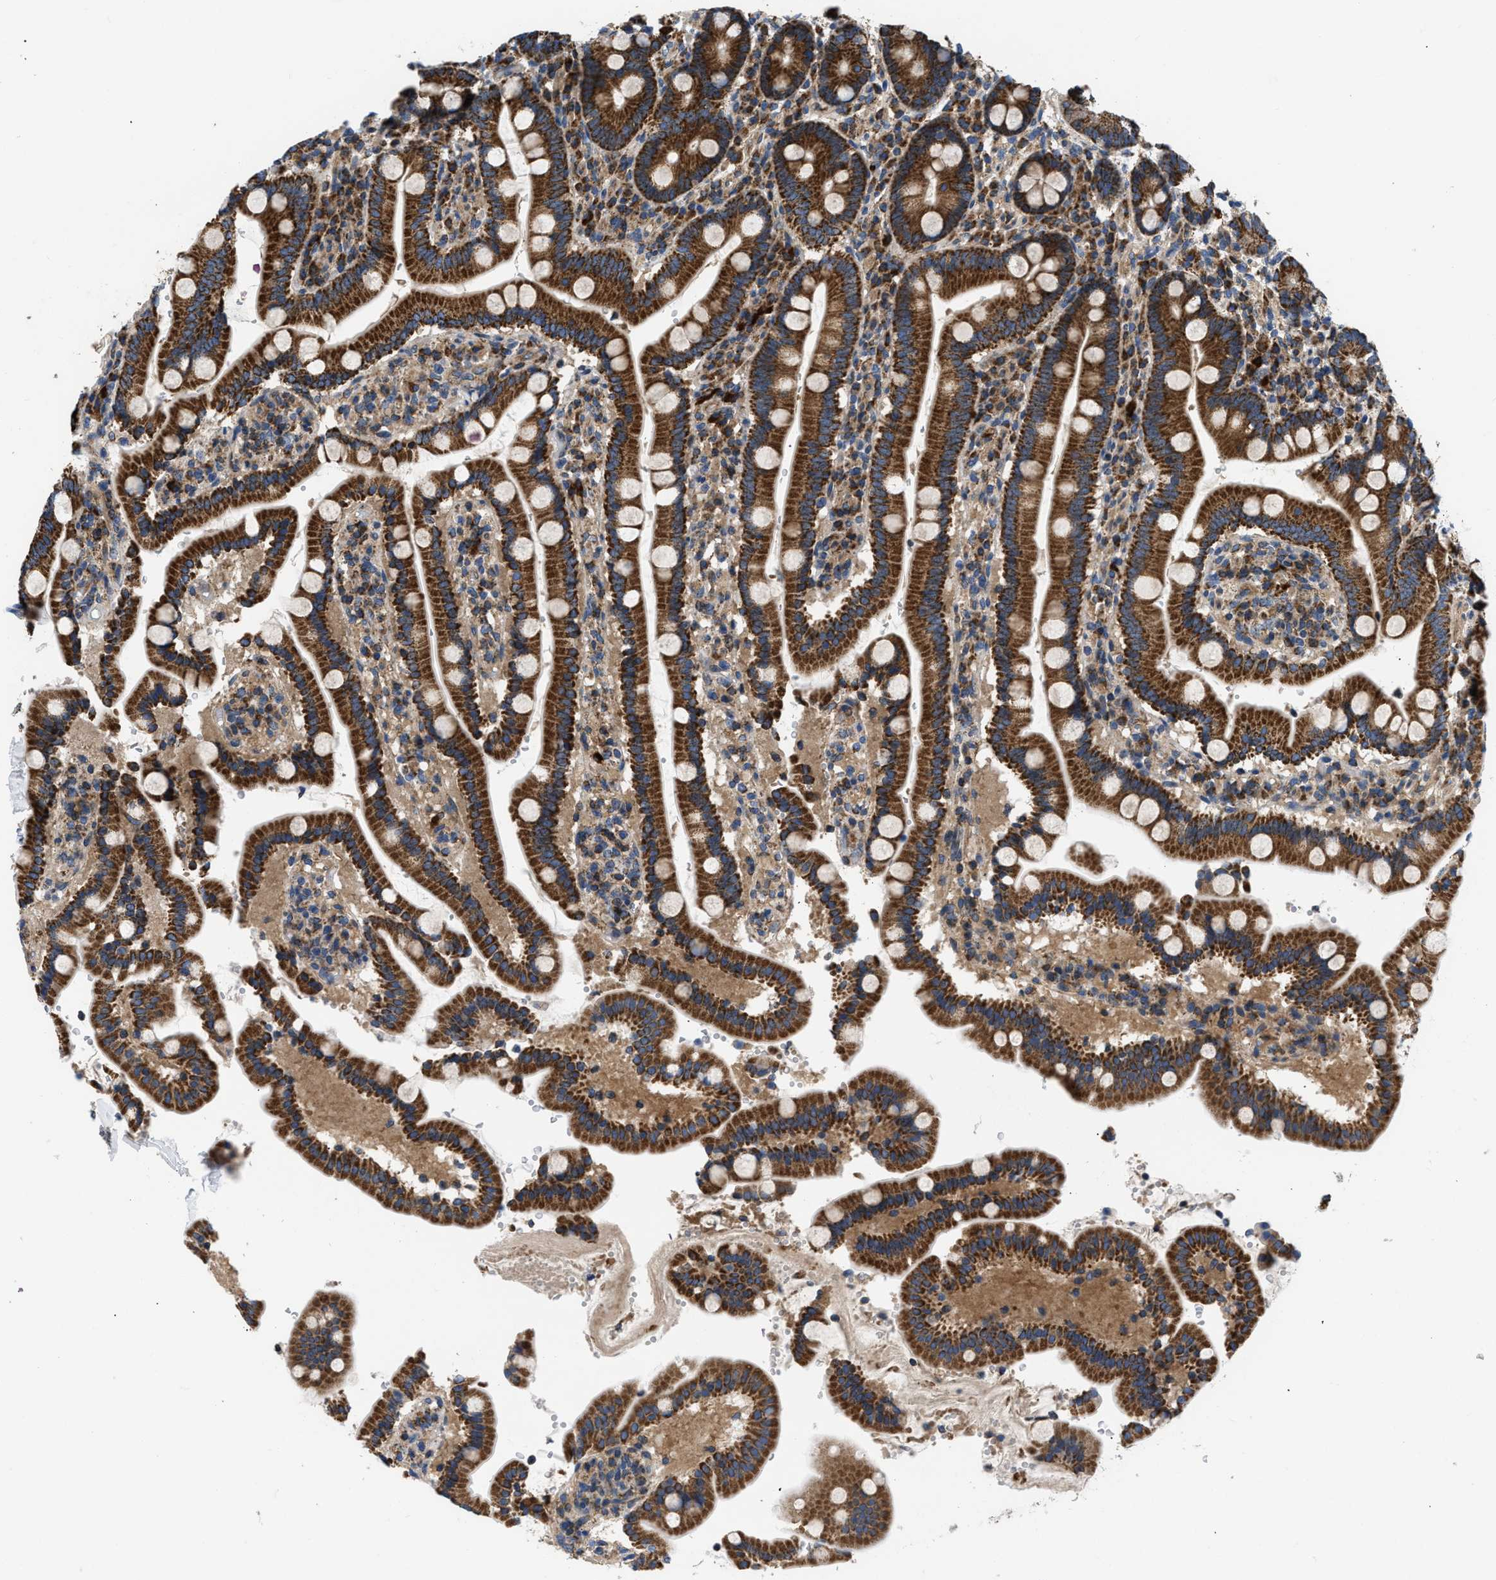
{"staining": {"intensity": "strong", "quantity": ">75%", "location": "cytoplasmic/membranous"}, "tissue": "duodenum", "cell_type": "Glandular cells", "image_type": "normal", "snomed": [{"axis": "morphology", "description": "Normal tissue, NOS"}, {"axis": "topography", "description": "Small intestine, NOS"}], "caption": "Duodenum stained for a protein (brown) exhibits strong cytoplasmic/membranous positive expression in about >75% of glandular cells.", "gene": "OPTN", "patient": {"sex": "female", "age": 71}}